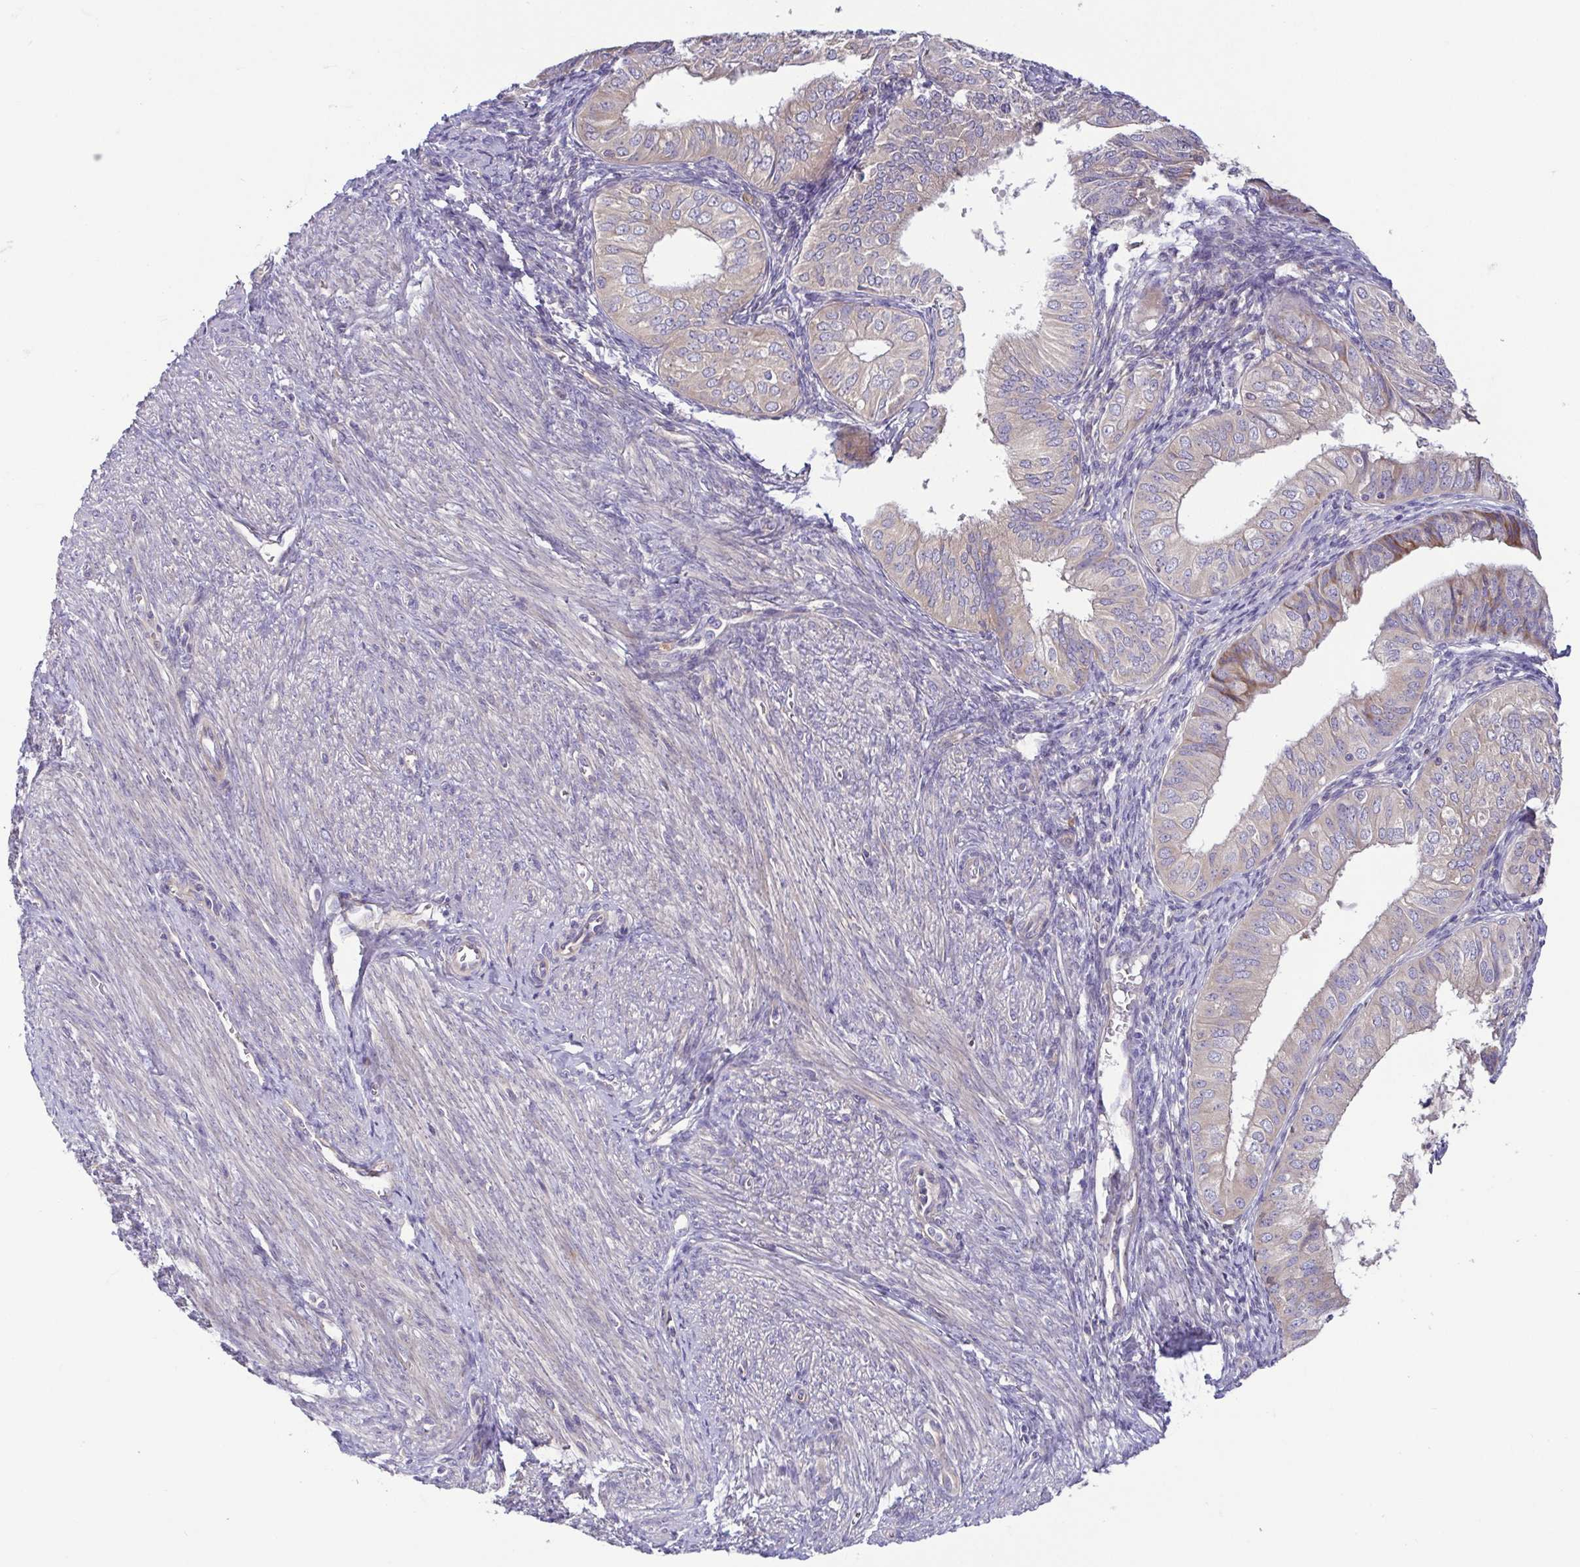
{"staining": {"intensity": "negative", "quantity": "none", "location": "none"}, "tissue": "endometrial cancer", "cell_type": "Tumor cells", "image_type": "cancer", "snomed": [{"axis": "morphology", "description": "Adenocarcinoma, NOS"}, {"axis": "topography", "description": "Endometrium"}], "caption": "An immunohistochemistry image of endometrial cancer (adenocarcinoma) is shown. There is no staining in tumor cells of endometrial cancer (adenocarcinoma).", "gene": "LMF2", "patient": {"sex": "female", "age": 58}}